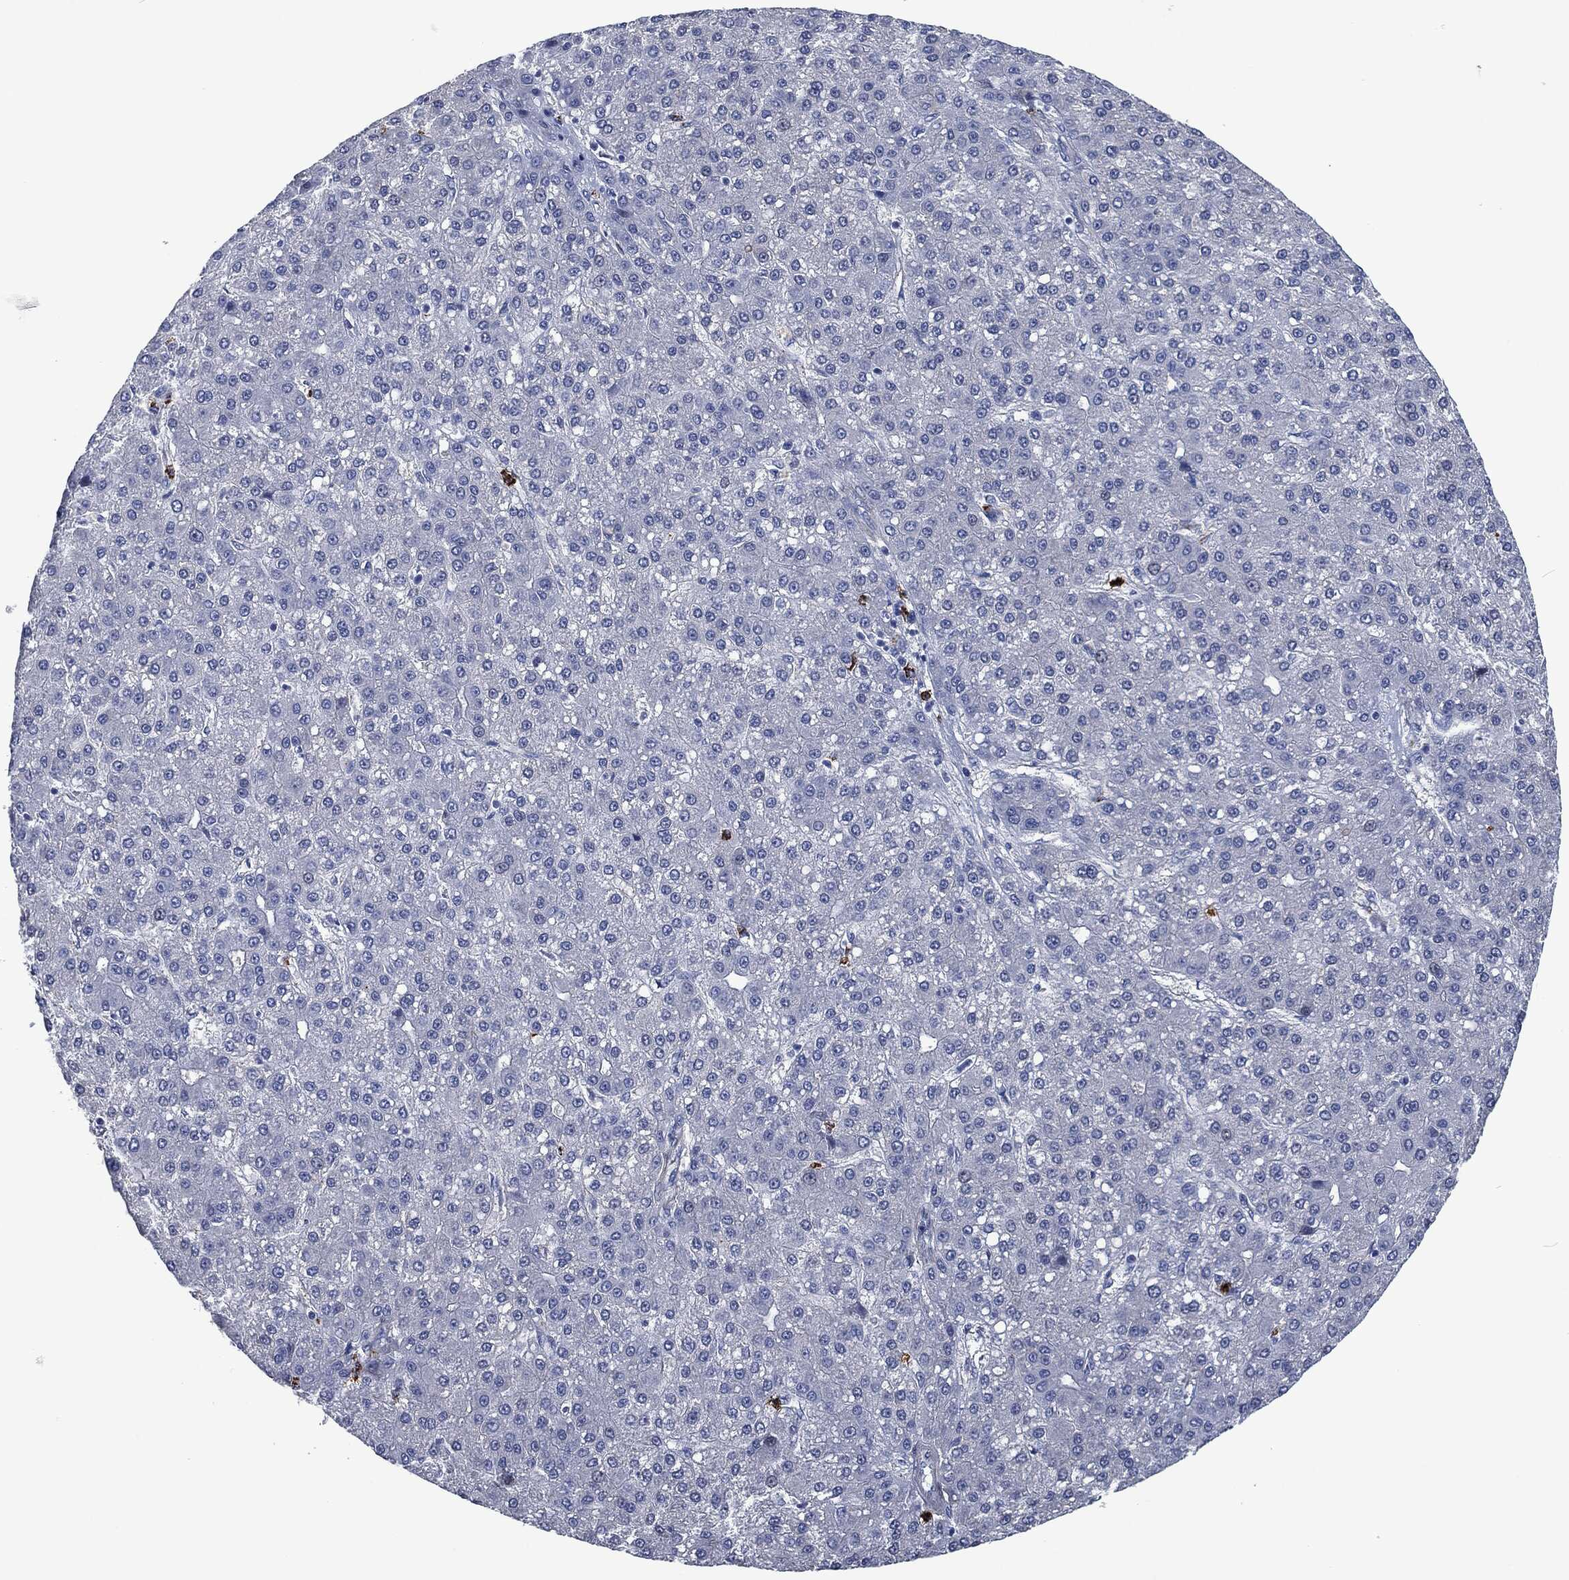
{"staining": {"intensity": "negative", "quantity": "none", "location": "none"}, "tissue": "liver cancer", "cell_type": "Tumor cells", "image_type": "cancer", "snomed": [{"axis": "morphology", "description": "Carcinoma, Hepatocellular, NOS"}, {"axis": "topography", "description": "Liver"}], "caption": "High power microscopy image of an immunohistochemistry micrograph of hepatocellular carcinoma (liver), revealing no significant positivity in tumor cells.", "gene": "MPO", "patient": {"sex": "male", "age": 67}}